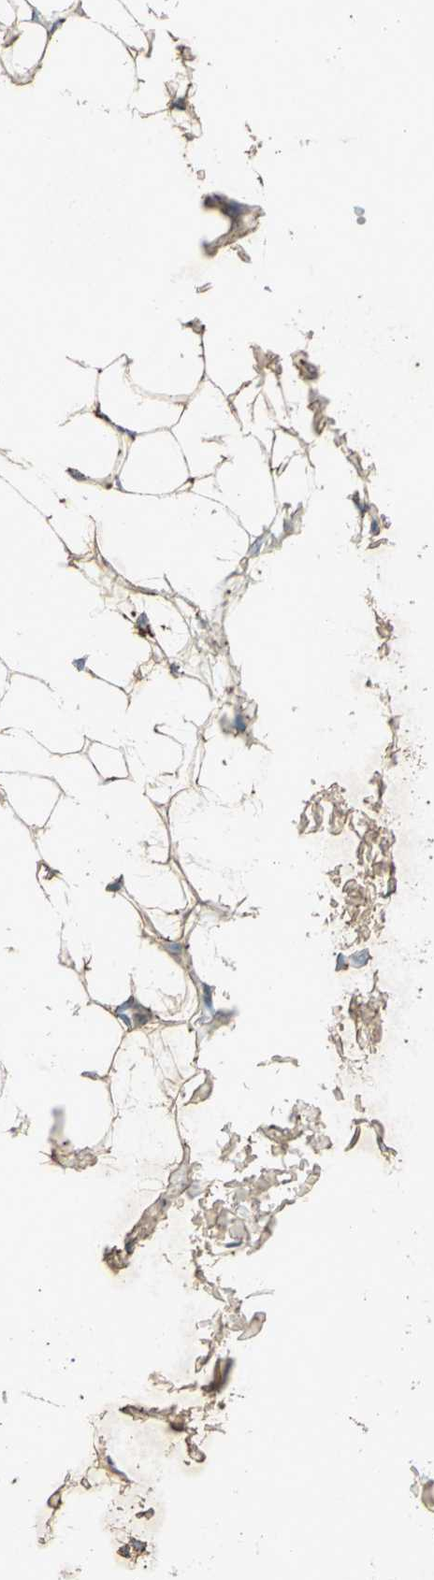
{"staining": {"intensity": "weak", "quantity": ">75%", "location": "cytoplasmic/membranous"}, "tissue": "adipose tissue", "cell_type": "Adipocytes", "image_type": "normal", "snomed": [{"axis": "morphology", "description": "Normal tissue, NOS"}, {"axis": "topography", "description": "Soft tissue"}], "caption": "This is an image of IHC staining of normal adipose tissue, which shows weak expression in the cytoplasmic/membranous of adipocytes.", "gene": "PSEN1", "patient": {"sex": "male", "age": 26}}